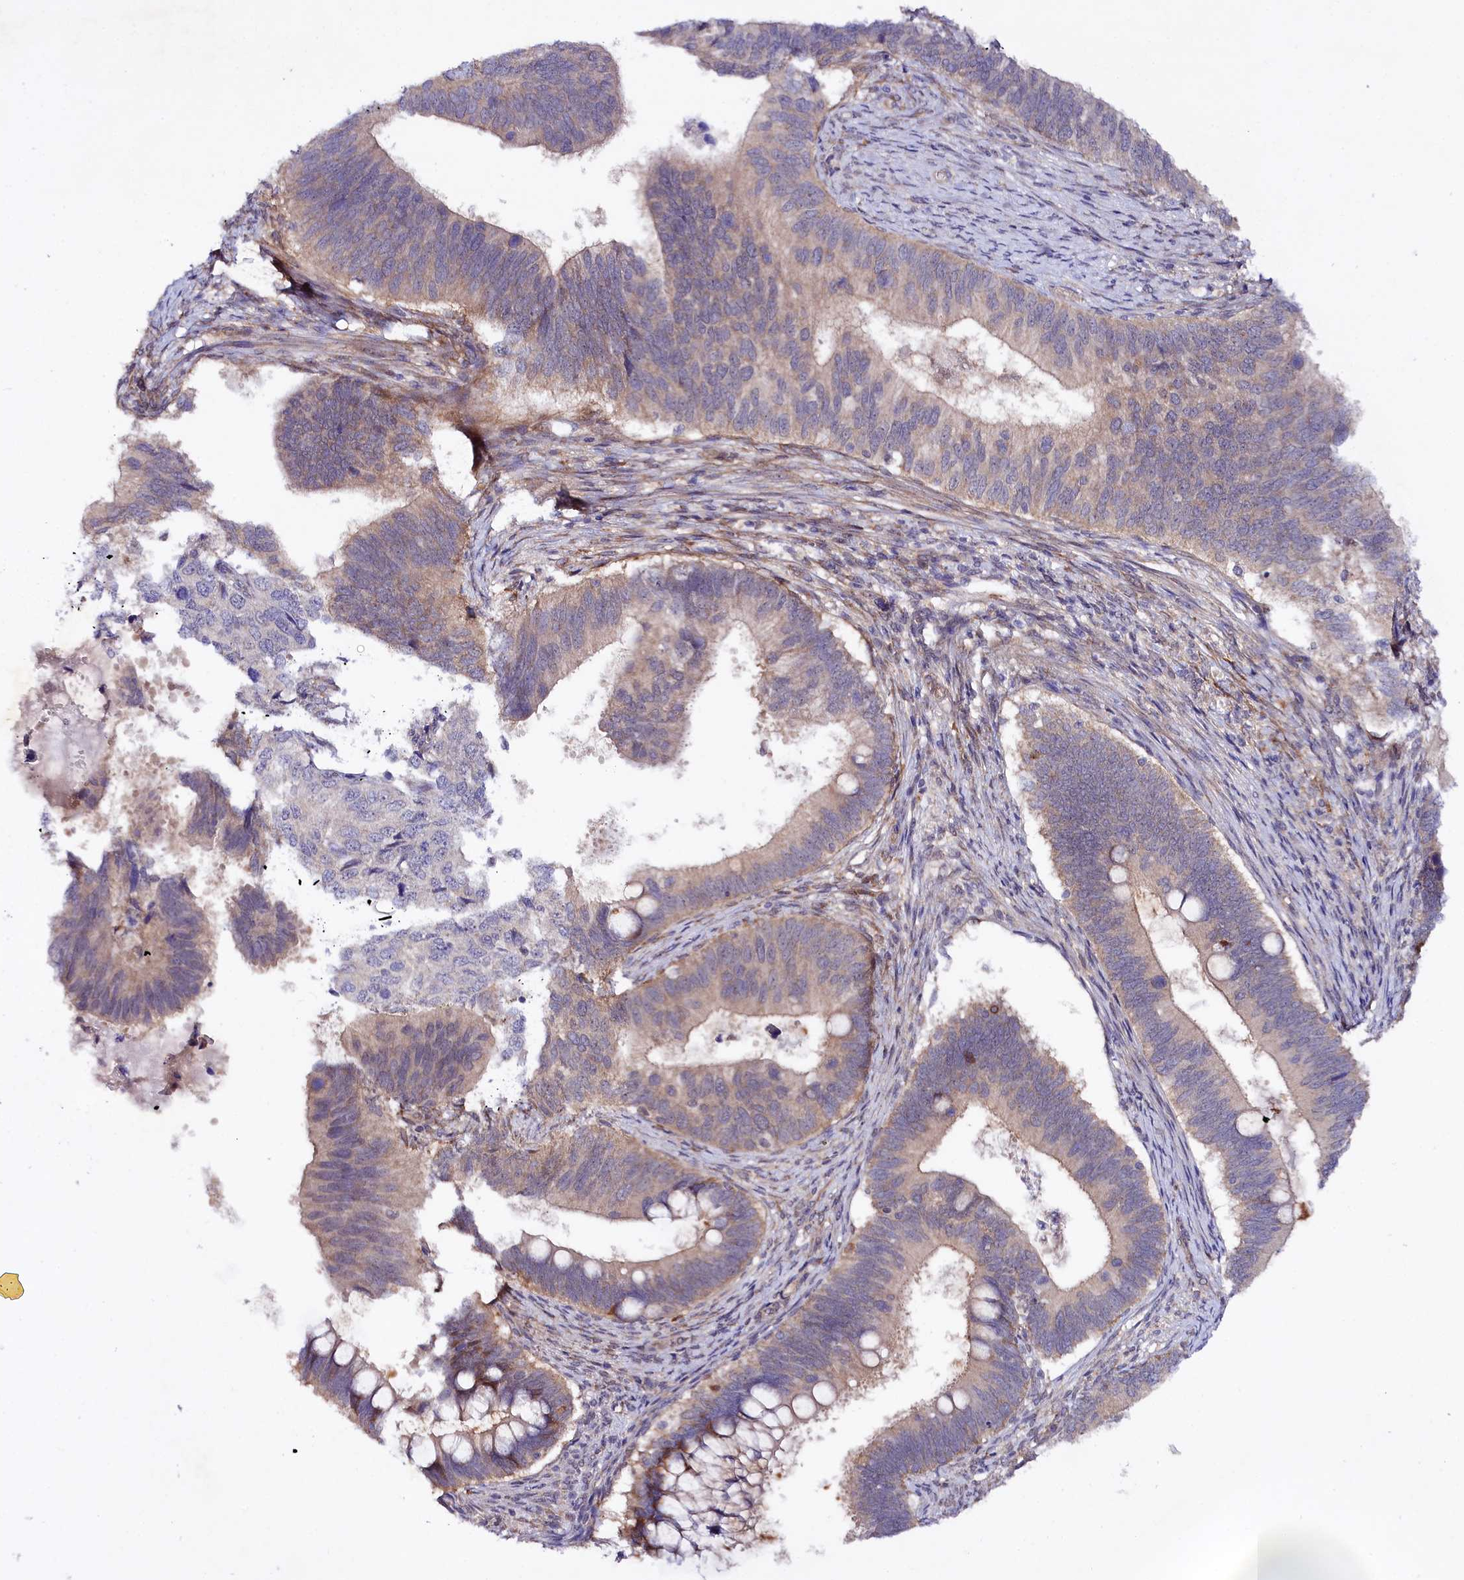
{"staining": {"intensity": "weak", "quantity": "<25%", "location": "cytoplasmic/membranous"}, "tissue": "cervical cancer", "cell_type": "Tumor cells", "image_type": "cancer", "snomed": [{"axis": "morphology", "description": "Adenocarcinoma, NOS"}, {"axis": "topography", "description": "Cervix"}], "caption": "IHC of human cervical cancer exhibits no expression in tumor cells.", "gene": "PHLDB1", "patient": {"sex": "female", "age": 42}}